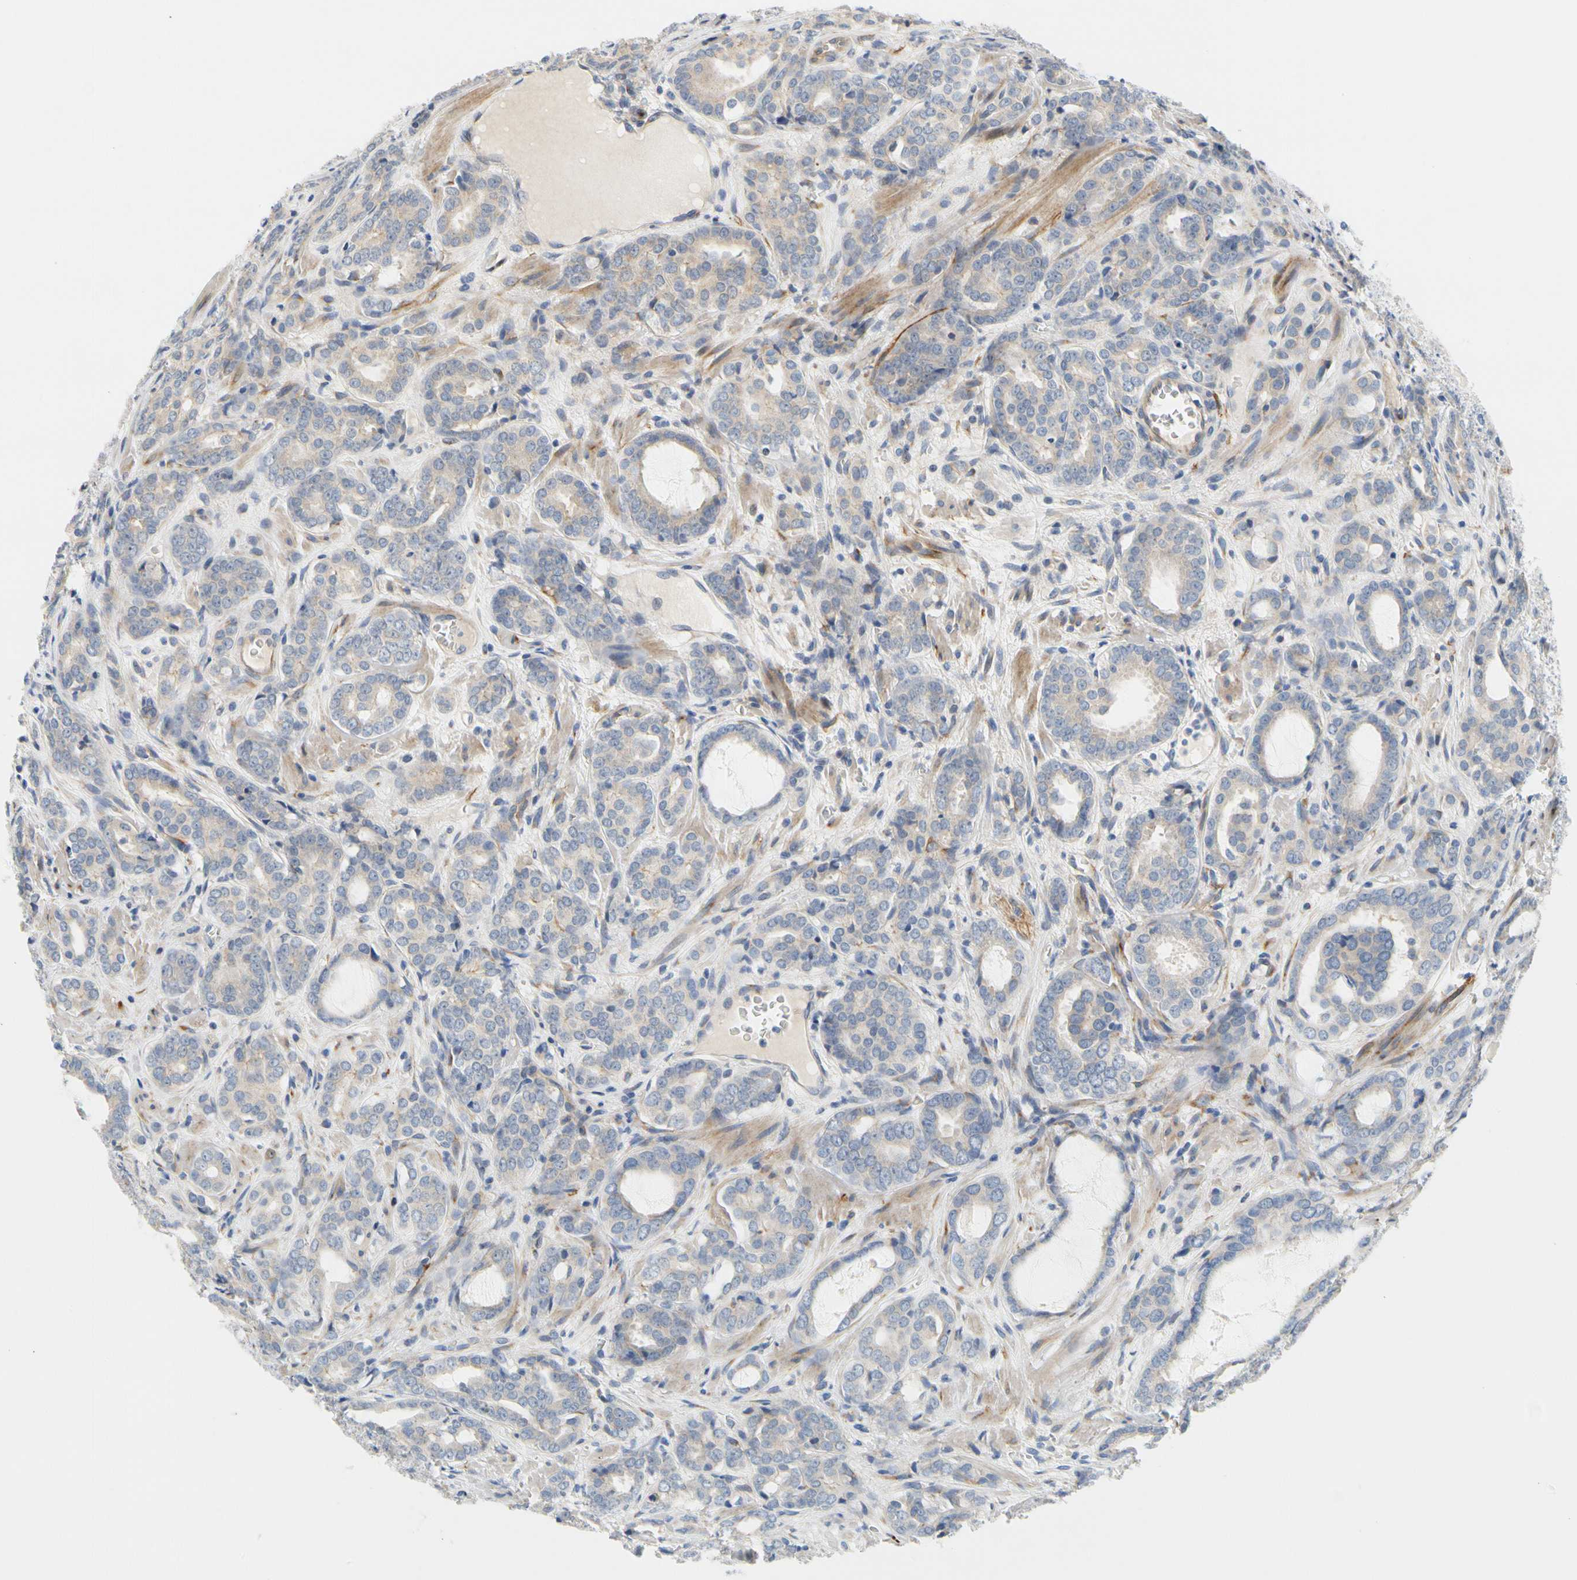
{"staining": {"intensity": "weak", "quantity": "<25%", "location": "cytoplasmic/membranous"}, "tissue": "prostate cancer", "cell_type": "Tumor cells", "image_type": "cancer", "snomed": [{"axis": "morphology", "description": "Adenocarcinoma, High grade"}, {"axis": "topography", "description": "Prostate"}], "caption": "Human prostate cancer (adenocarcinoma (high-grade)) stained for a protein using immunohistochemistry reveals no positivity in tumor cells.", "gene": "ZNF236", "patient": {"sex": "male", "age": 64}}